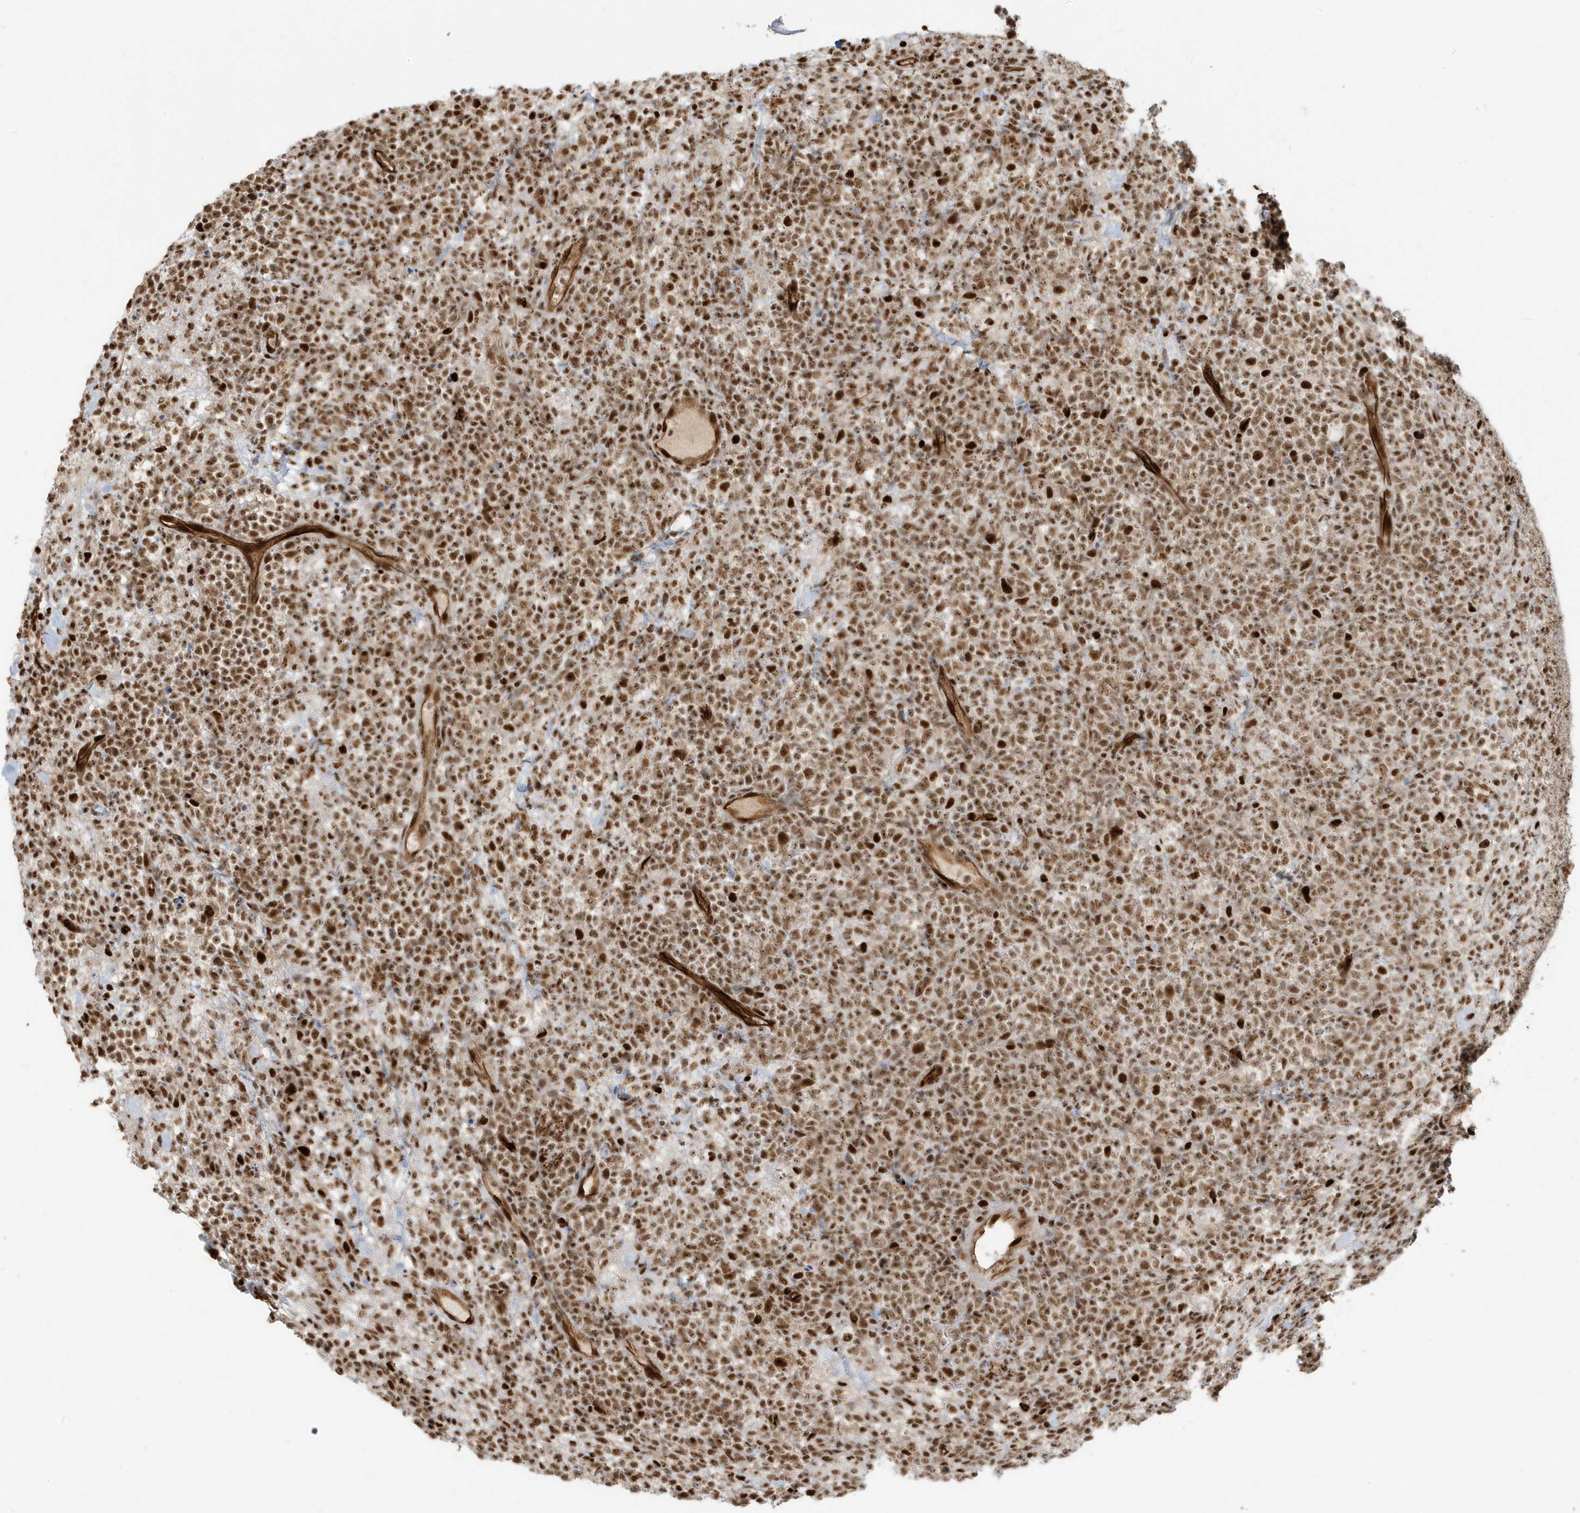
{"staining": {"intensity": "moderate", "quantity": ">75%", "location": "nuclear"}, "tissue": "lymphoma", "cell_type": "Tumor cells", "image_type": "cancer", "snomed": [{"axis": "morphology", "description": "Malignant lymphoma, non-Hodgkin's type, High grade"}, {"axis": "topography", "description": "Colon"}], "caption": "The immunohistochemical stain highlights moderate nuclear expression in tumor cells of lymphoma tissue. The staining was performed using DAB (3,3'-diaminobenzidine), with brown indicating positive protein expression. Nuclei are stained blue with hematoxylin.", "gene": "CKS2", "patient": {"sex": "female", "age": 53}}